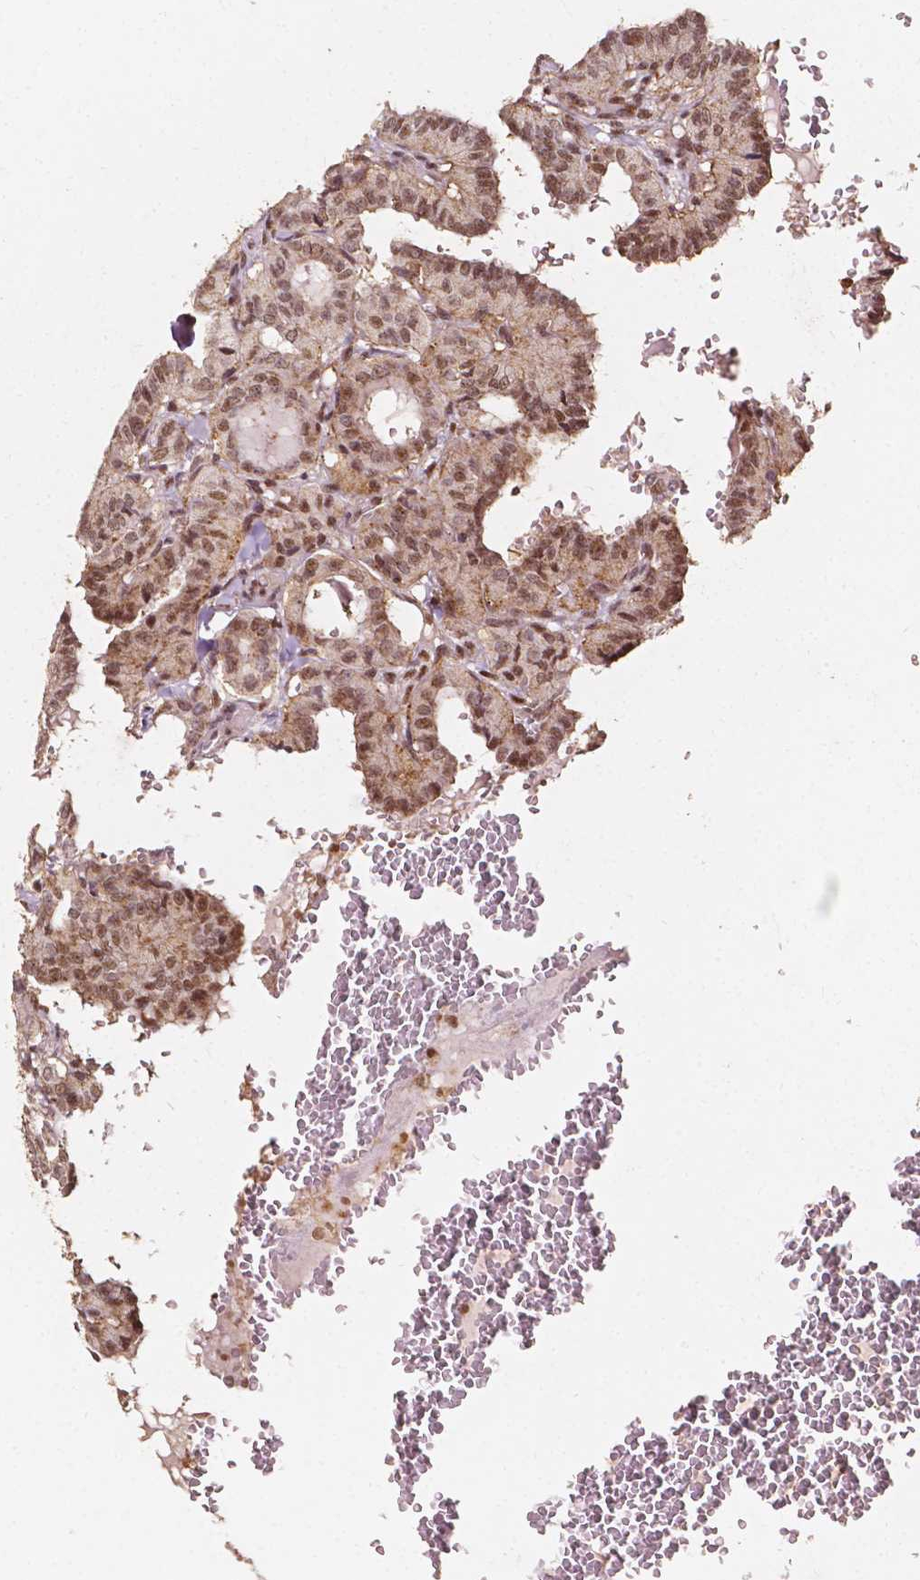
{"staining": {"intensity": "moderate", "quantity": ">75%", "location": "nuclear"}, "tissue": "thyroid cancer", "cell_type": "Tumor cells", "image_type": "cancer", "snomed": [{"axis": "morphology", "description": "Papillary adenocarcinoma, NOS"}, {"axis": "topography", "description": "Thyroid gland"}], "caption": "A medium amount of moderate nuclear staining is seen in approximately >75% of tumor cells in thyroid cancer tissue.", "gene": "SMN1", "patient": {"sex": "female", "age": 21}}